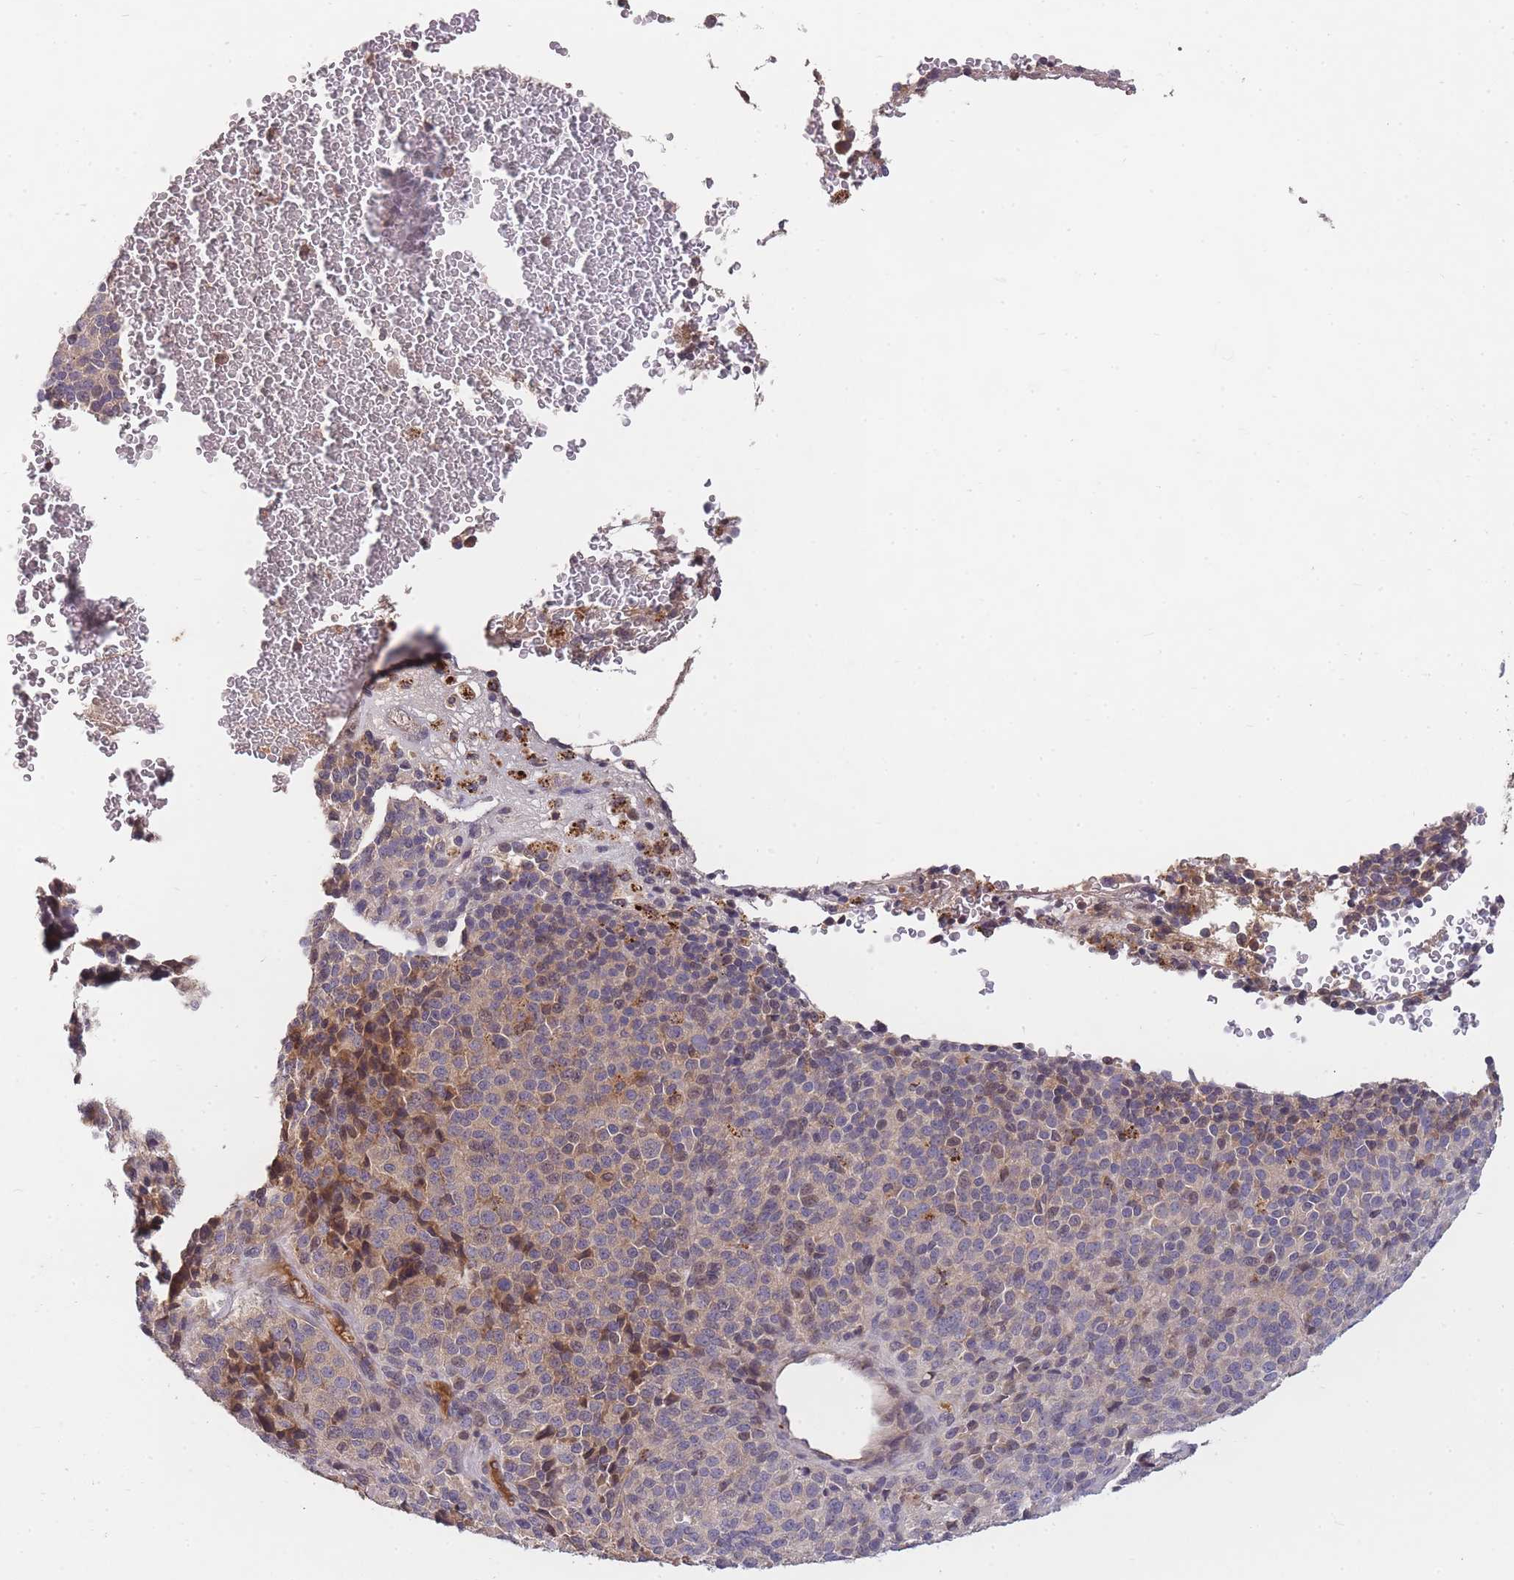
{"staining": {"intensity": "moderate", "quantity": "<25%", "location": "cytoplasmic/membranous"}, "tissue": "melanoma", "cell_type": "Tumor cells", "image_type": "cancer", "snomed": [{"axis": "morphology", "description": "Malignant melanoma, Metastatic site"}, {"axis": "topography", "description": "Brain"}], "caption": "Immunohistochemistry photomicrograph of malignant melanoma (metastatic site) stained for a protein (brown), which displays low levels of moderate cytoplasmic/membranous expression in approximately <25% of tumor cells.", "gene": "RALGDS", "patient": {"sex": "female", "age": 56}}